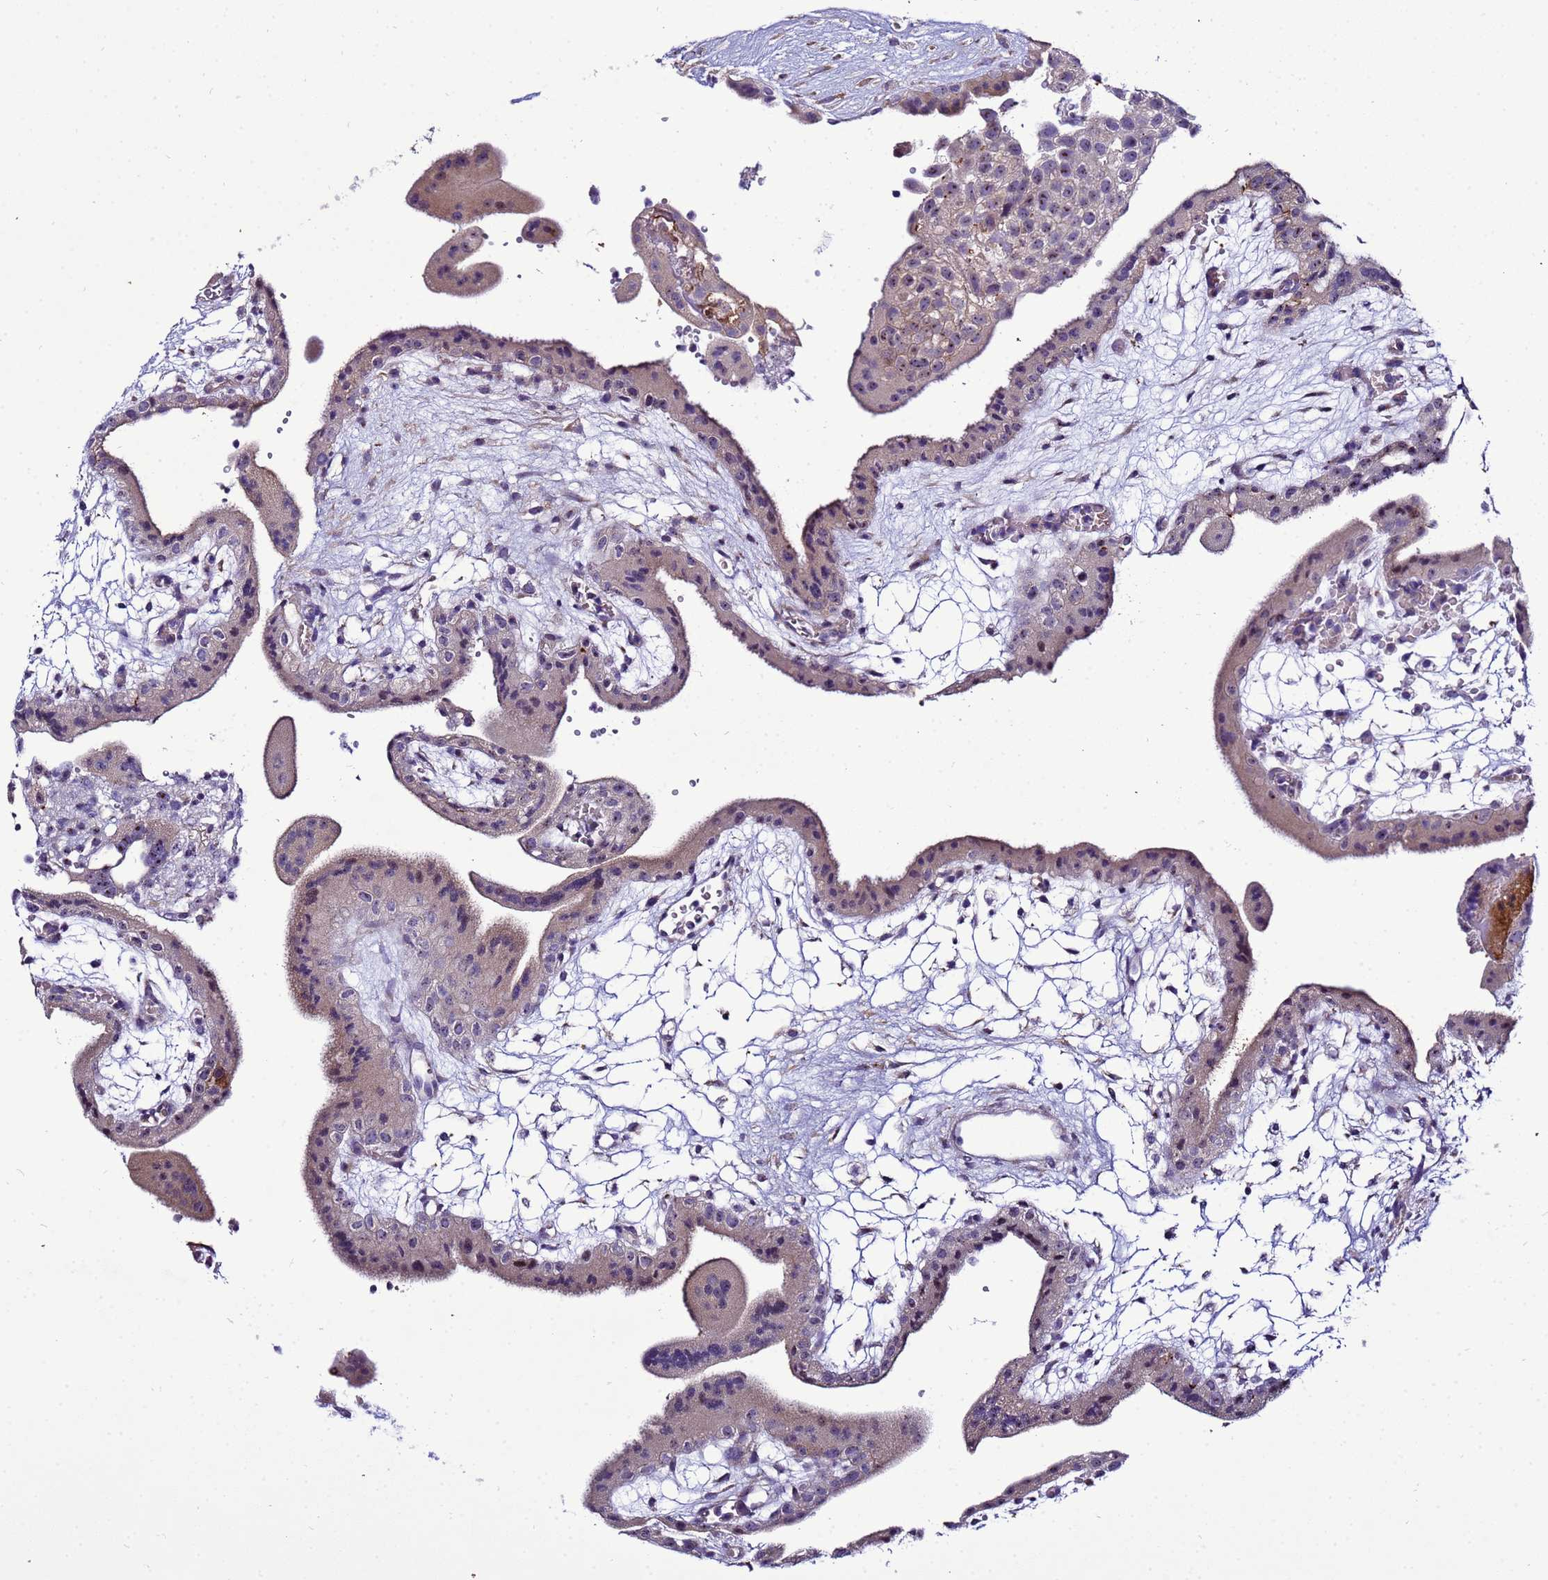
{"staining": {"intensity": "moderate", "quantity": "25%-75%", "location": "cytoplasmic/membranous"}, "tissue": "placenta", "cell_type": "Decidual cells", "image_type": "normal", "snomed": [{"axis": "morphology", "description": "Normal tissue, NOS"}, {"axis": "topography", "description": "Placenta"}], "caption": "A high-resolution micrograph shows immunohistochemistry (IHC) staining of benign placenta, which exhibits moderate cytoplasmic/membranous expression in about 25%-75% of decidual cells.", "gene": "NOL8", "patient": {"sex": "female", "age": 18}}